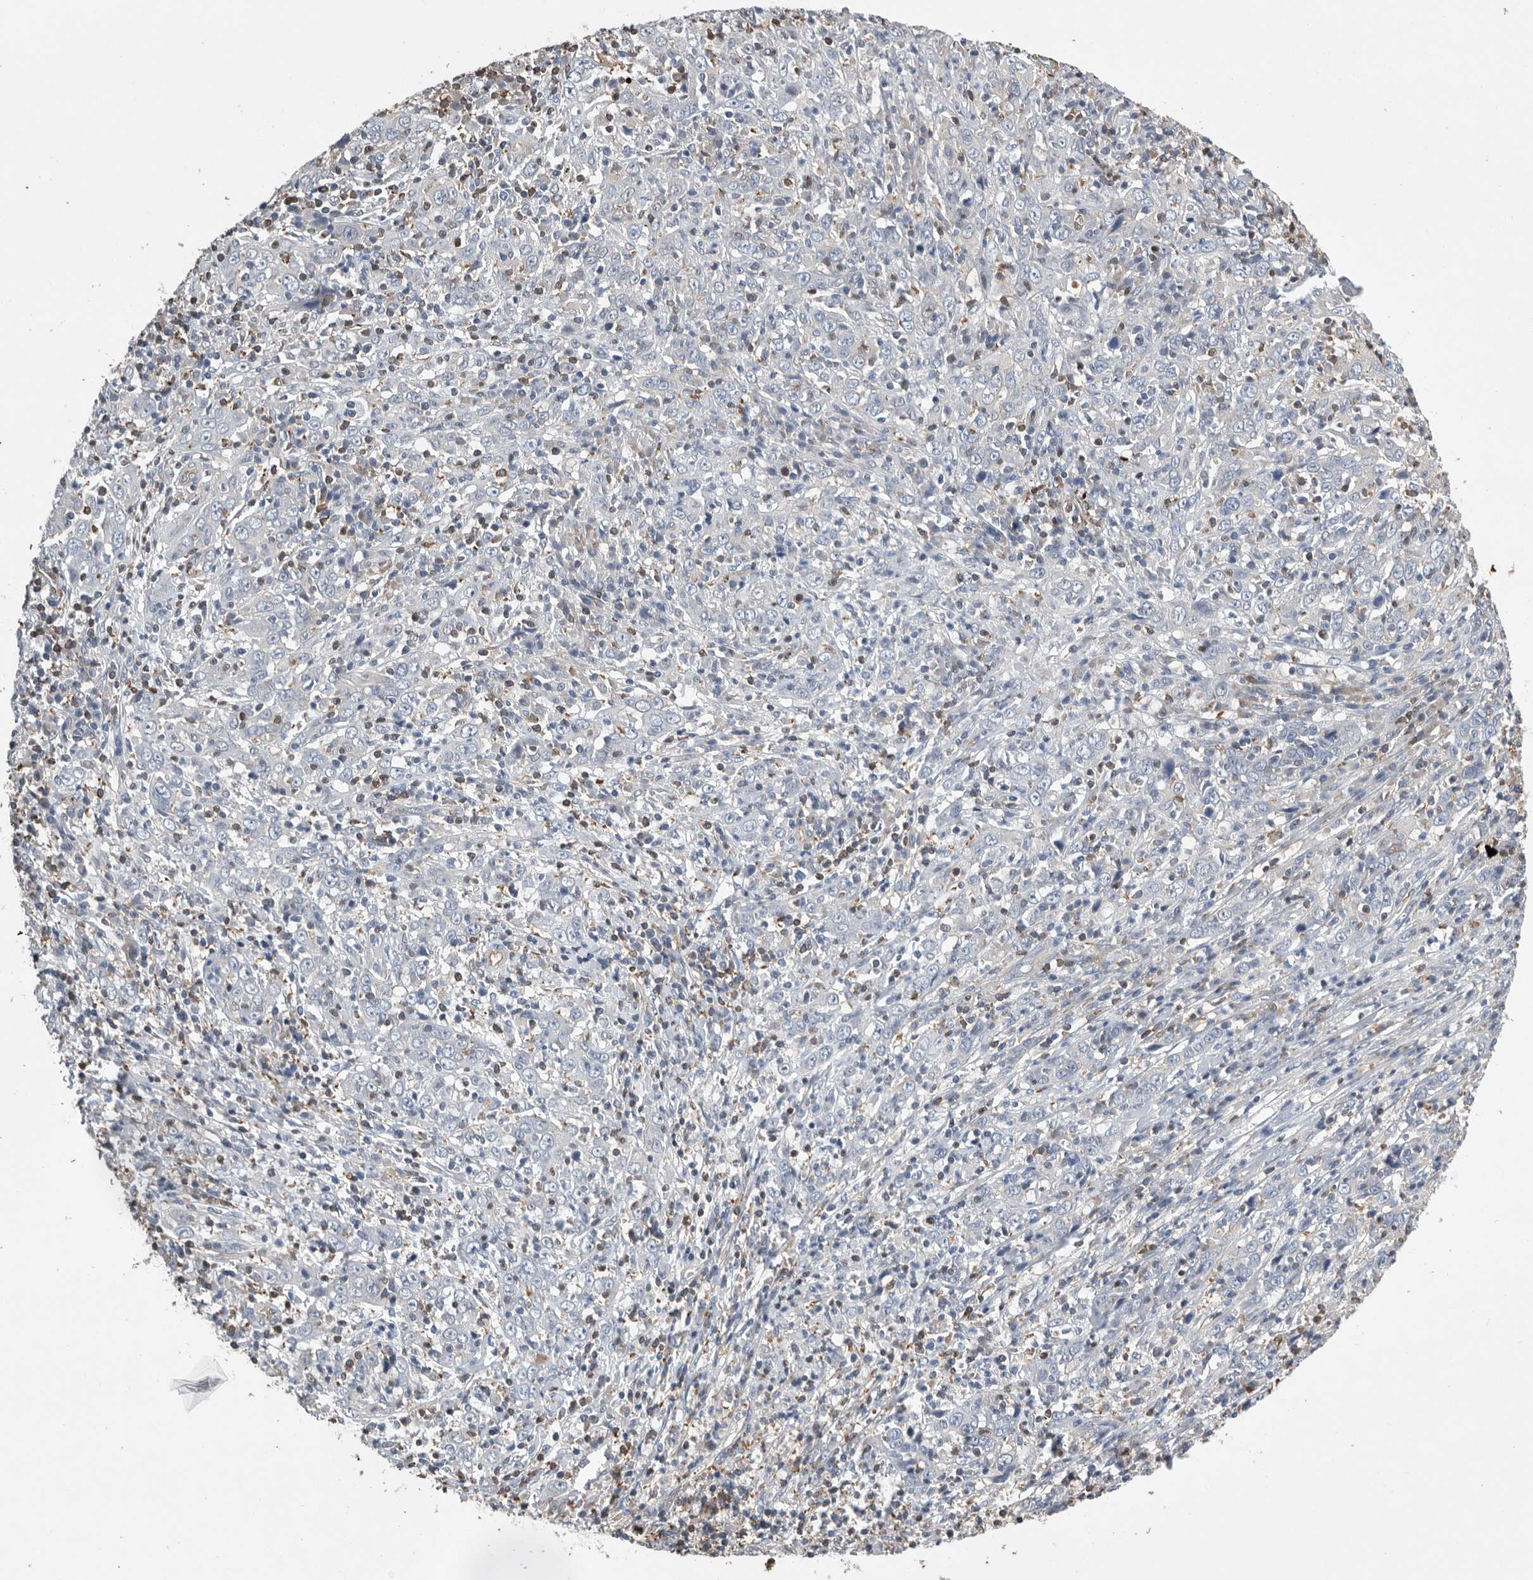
{"staining": {"intensity": "negative", "quantity": "none", "location": "none"}, "tissue": "cervical cancer", "cell_type": "Tumor cells", "image_type": "cancer", "snomed": [{"axis": "morphology", "description": "Squamous cell carcinoma, NOS"}, {"axis": "topography", "description": "Cervix"}], "caption": "IHC micrograph of neoplastic tissue: cervical squamous cell carcinoma stained with DAB (3,3'-diaminobenzidine) displays no significant protein positivity in tumor cells. The staining was performed using DAB (3,3'-diaminobenzidine) to visualize the protein expression in brown, while the nuclei were stained in blue with hematoxylin (Magnification: 20x).", "gene": "PDCD4", "patient": {"sex": "female", "age": 46}}